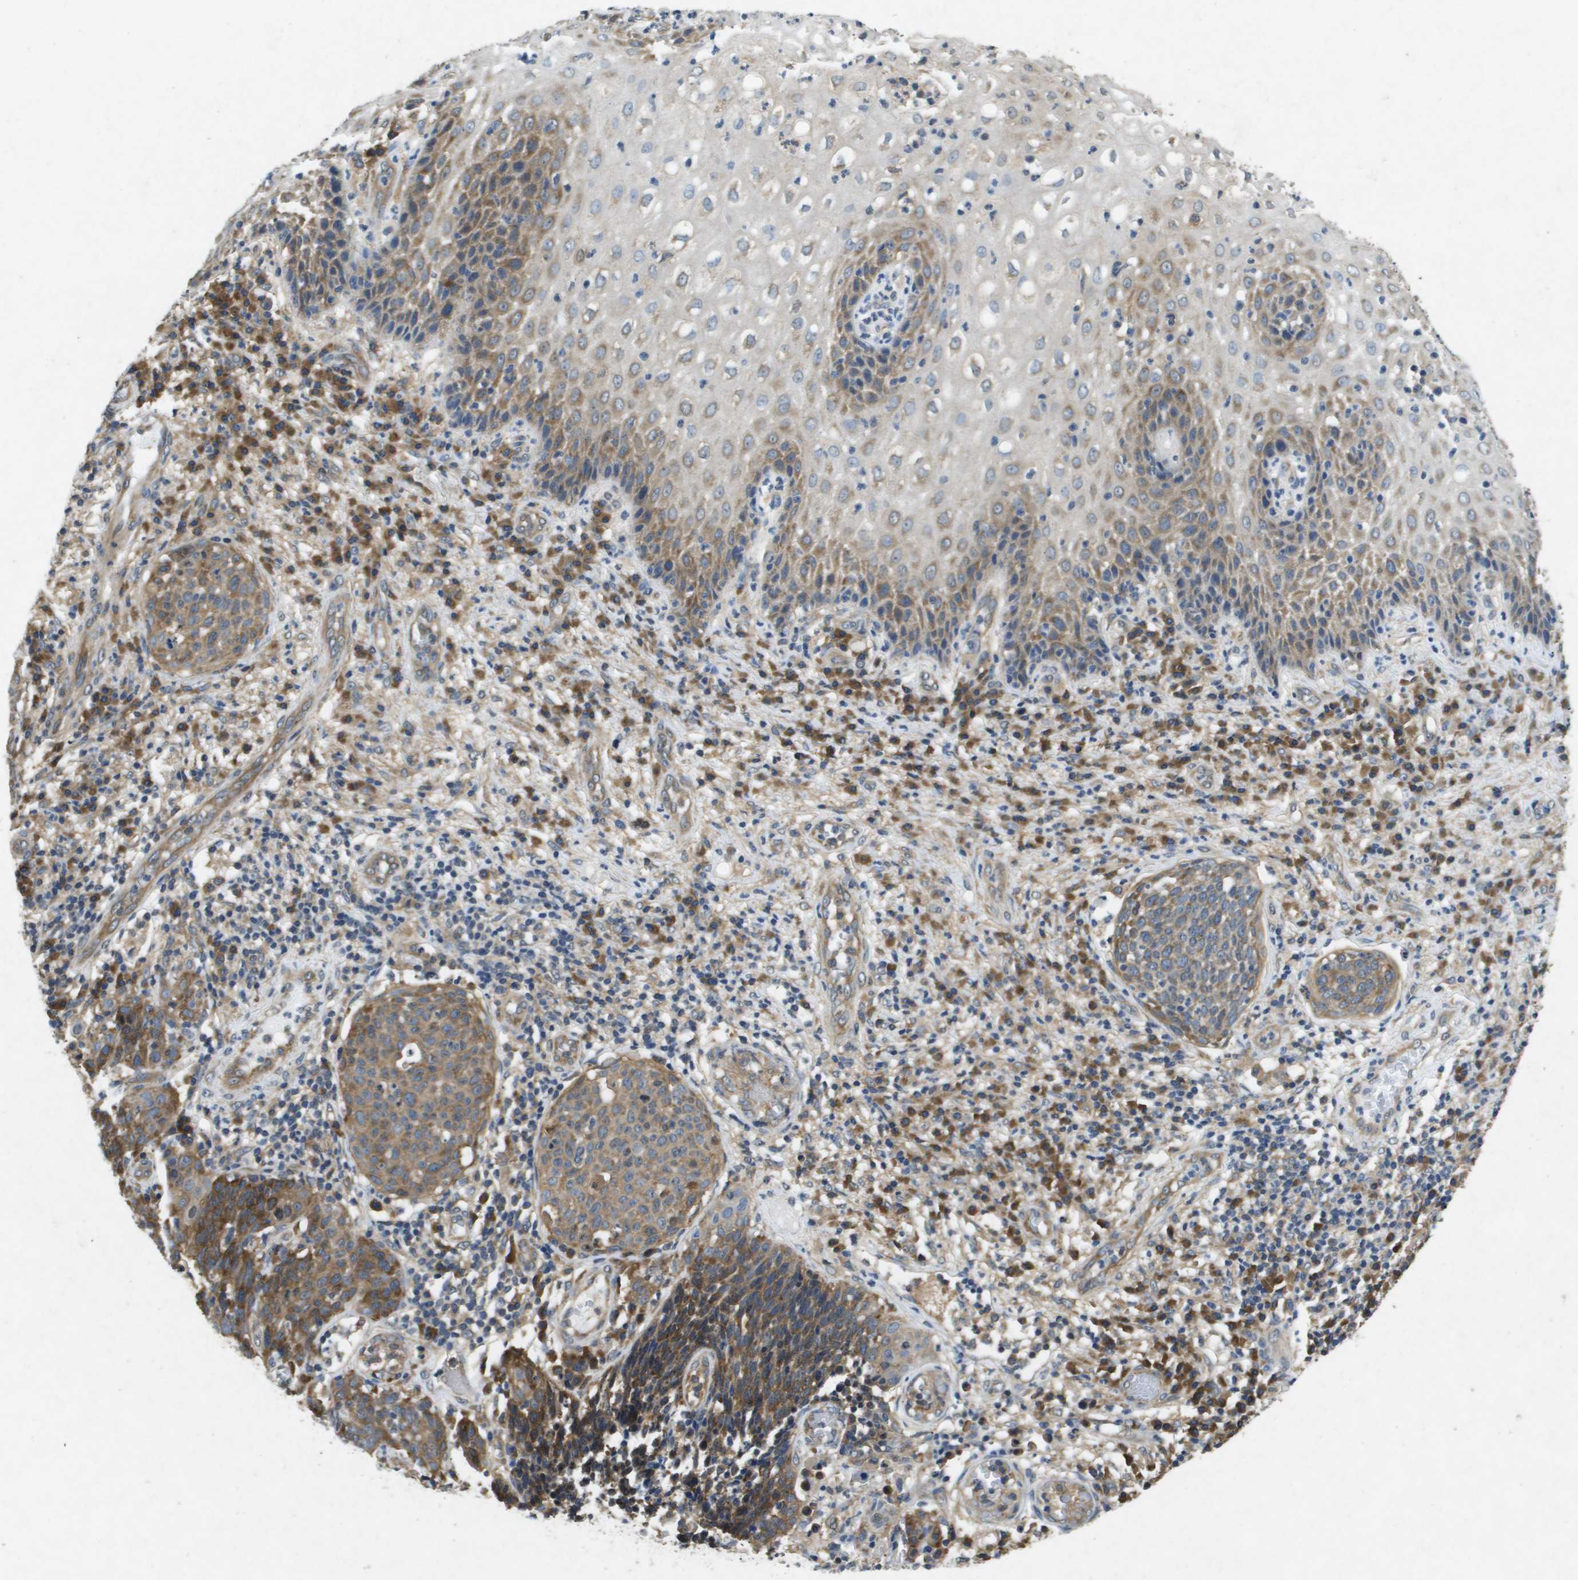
{"staining": {"intensity": "moderate", "quantity": ">75%", "location": "cytoplasmic/membranous"}, "tissue": "cervical cancer", "cell_type": "Tumor cells", "image_type": "cancer", "snomed": [{"axis": "morphology", "description": "Squamous cell carcinoma, NOS"}, {"axis": "topography", "description": "Cervix"}], "caption": "Immunohistochemical staining of human cervical cancer displays medium levels of moderate cytoplasmic/membranous positivity in approximately >75% of tumor cells.", "gene": "PTPRT", "patient": {"sex": "female", "age": 34}}